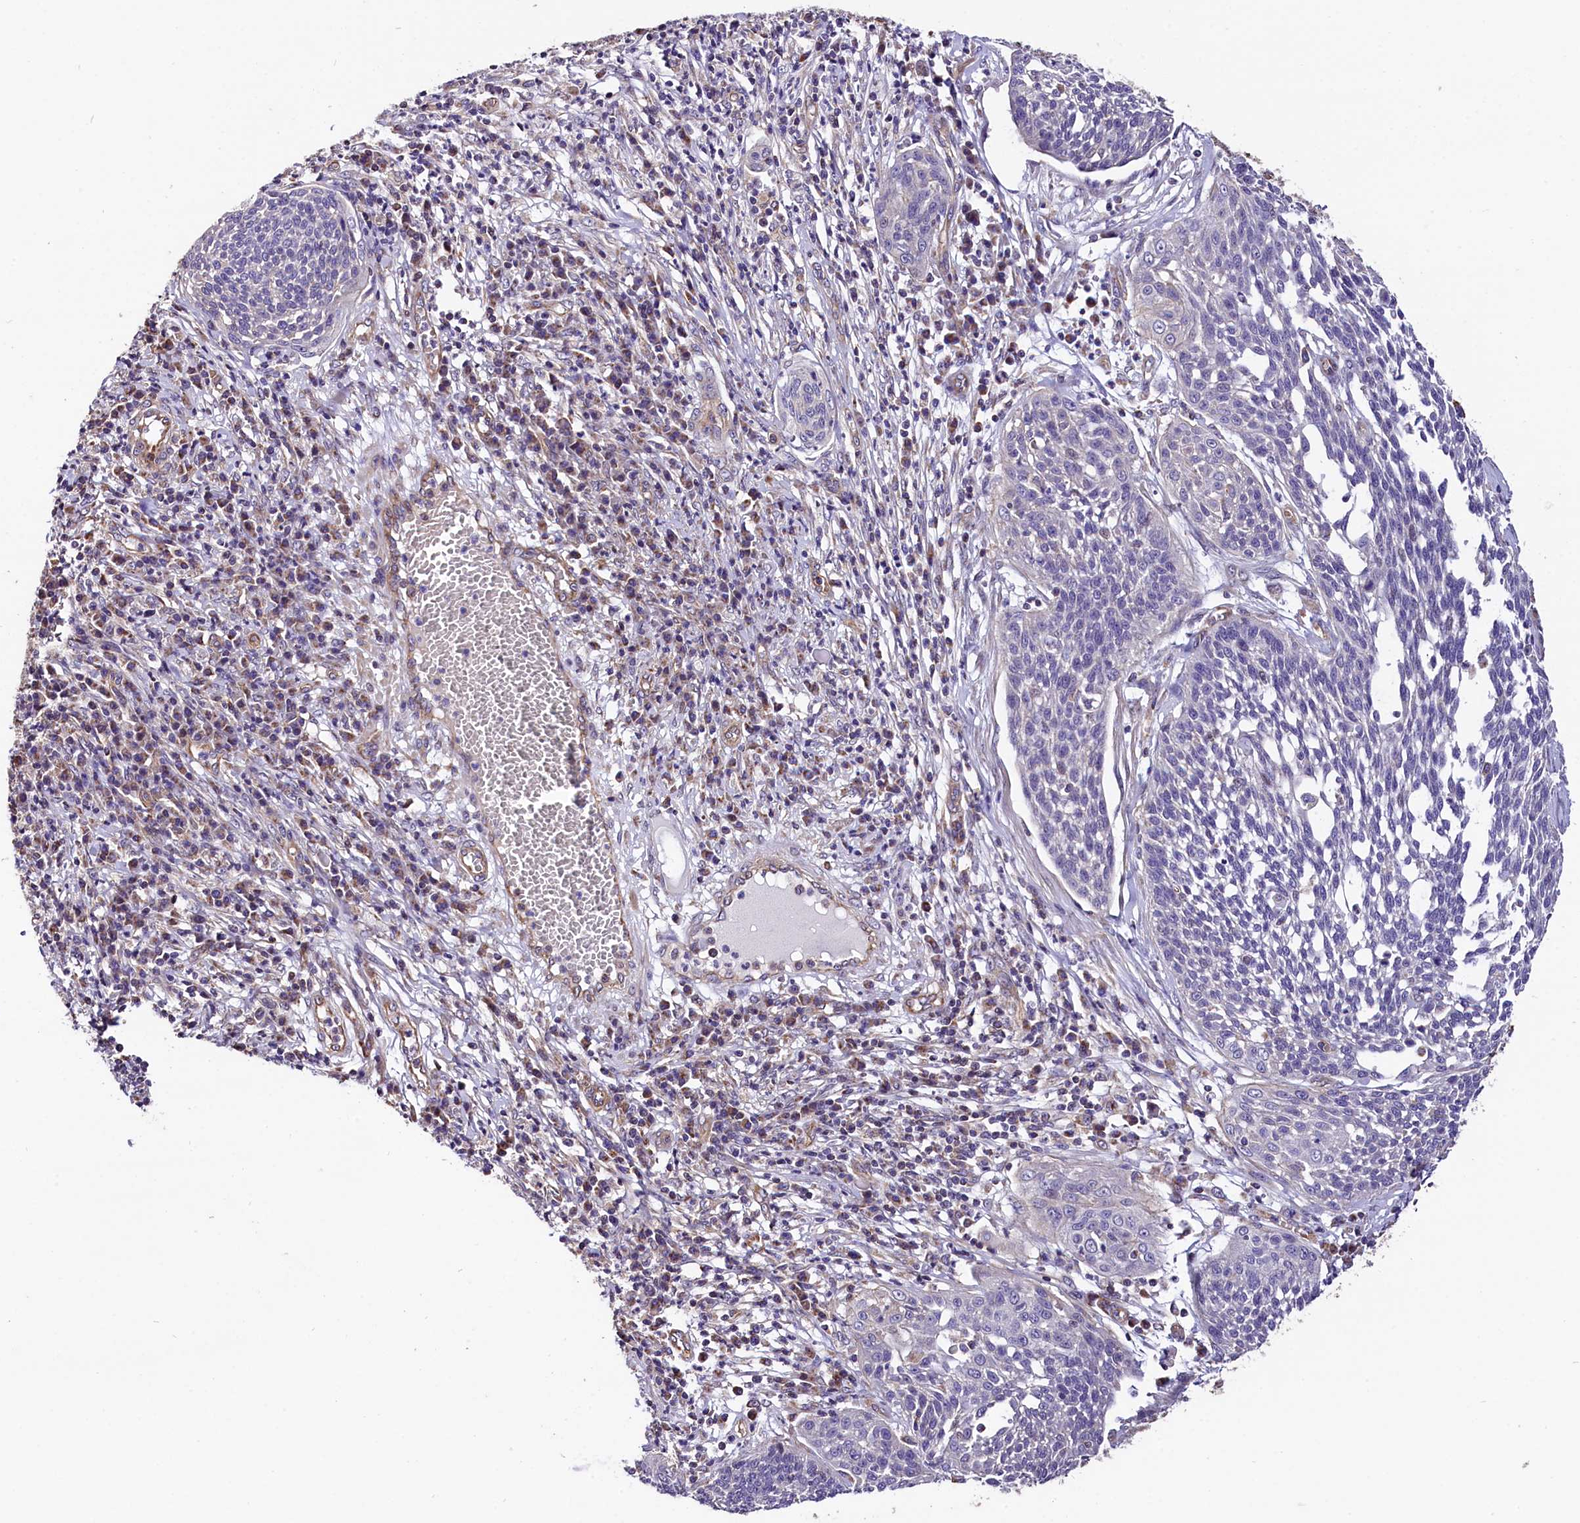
{"staining": {"intensity": "negative", "quantity": "none", "location": "none"}, "tissue": "cervical cancer", "cell_type": "Tumor cells", "image_type": "cancer", "snomed": [{"axis": "morphology", "description": "Squamous cell carcinoma, NOS"}, {"axis": "topography", "description": "Cervix"}], "caption": "Squamous cell carcinoma (cervical) was stained to show a protein in brown. There is no significant positivity in tumor cells.", "gene": "ACAA2", "patient": {"sex": "female", "age": 34}}